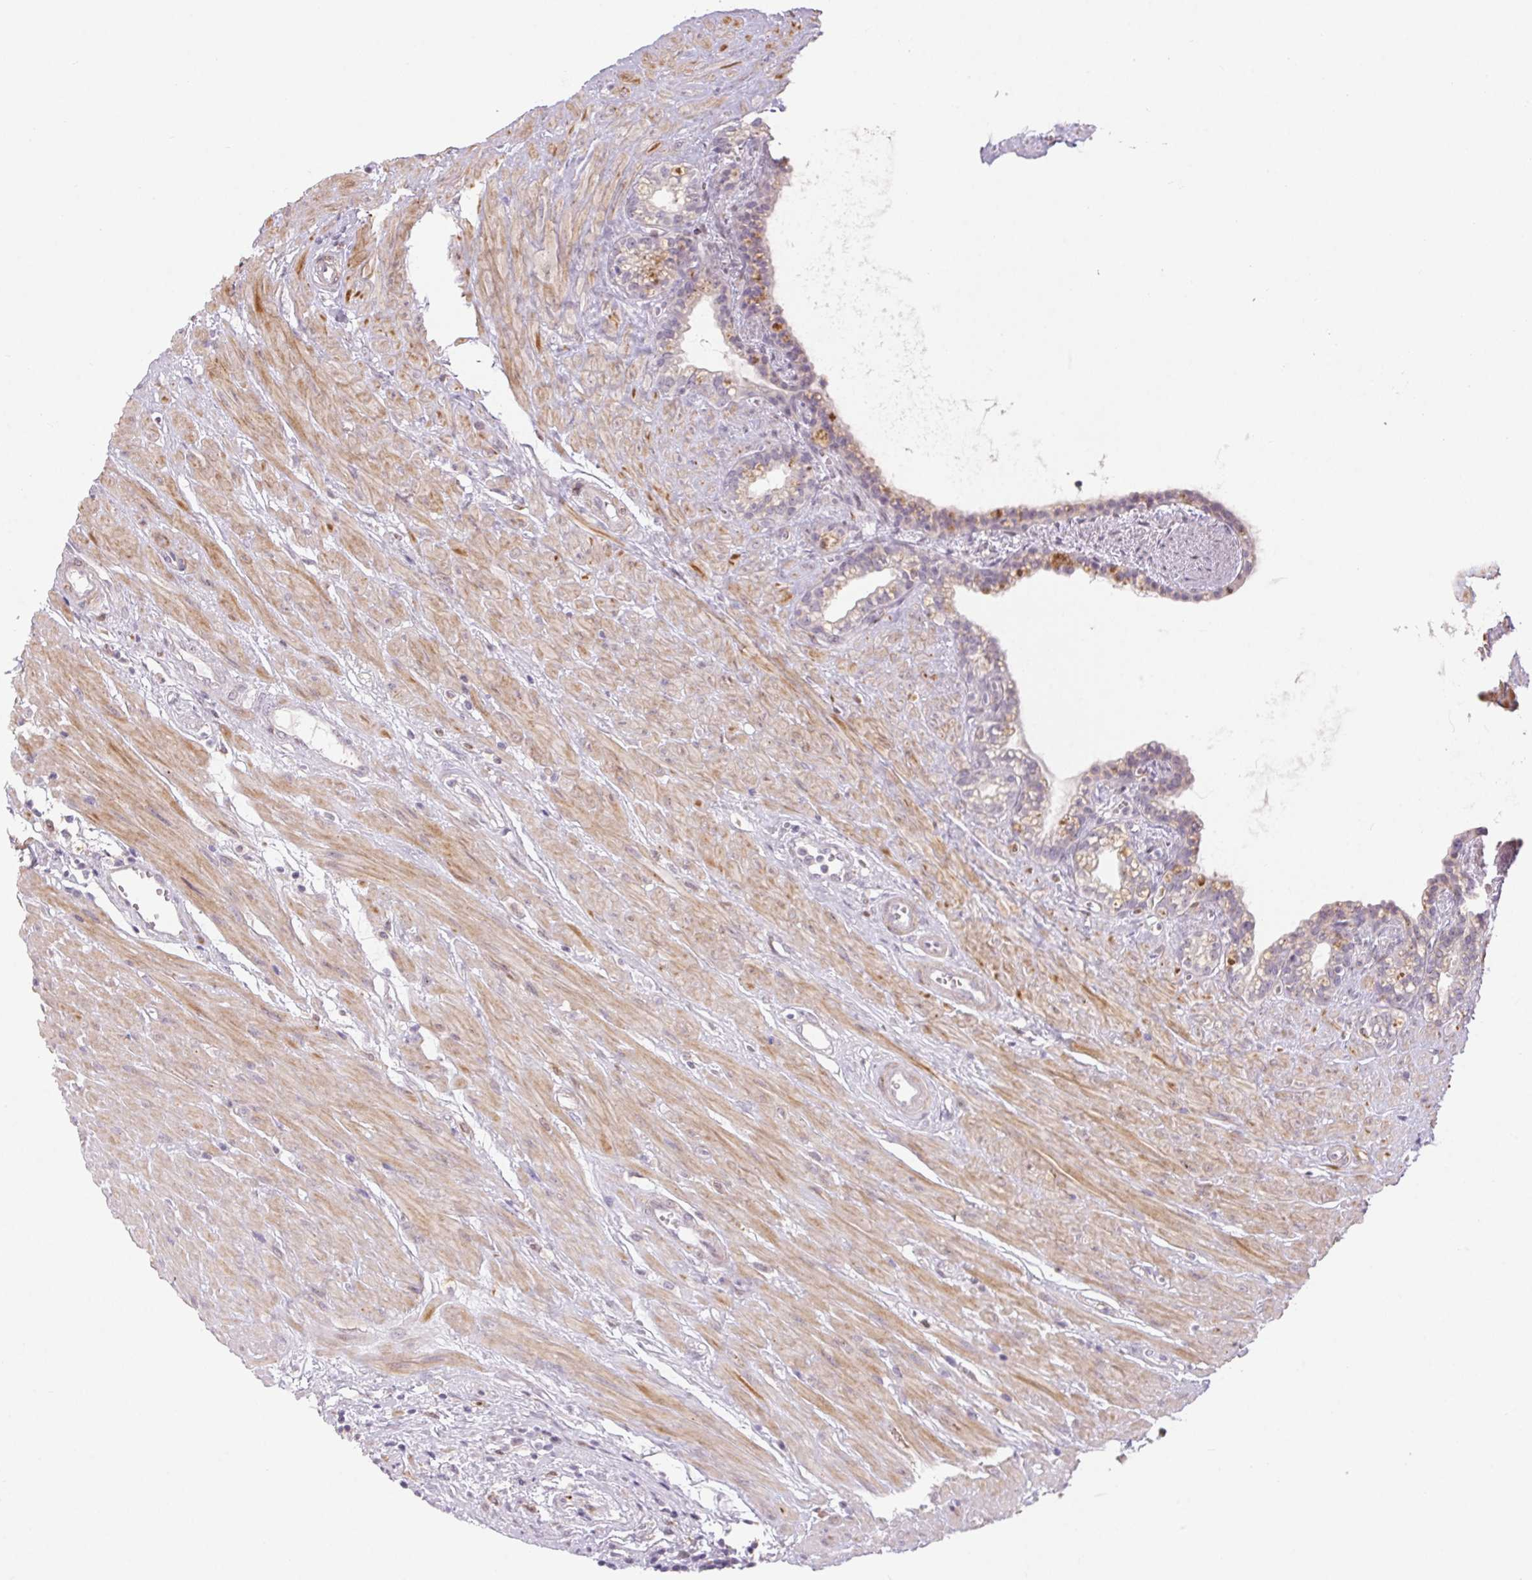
{"staining": {"intensity": "moderate", "quantity": "<25%", "location": "cytoplasmic/membranous"}, "tissue": "seminal vesicle", "cell_type": "Glandular cells", "image_type": "normal", "snomed": [{"axis": "morphology", "description": "Normal tissue, NOS"}, {"axis": "topography", "description": "Seminal veicle"}], "caption": "Glandular cells show low levels of moderate cytoplasmic/membranous positivity in approximately <25% of cells in benign seminal vesicle.", "gene": "RPGRIP1", "patient": {"sex": "male", "age": 76}}